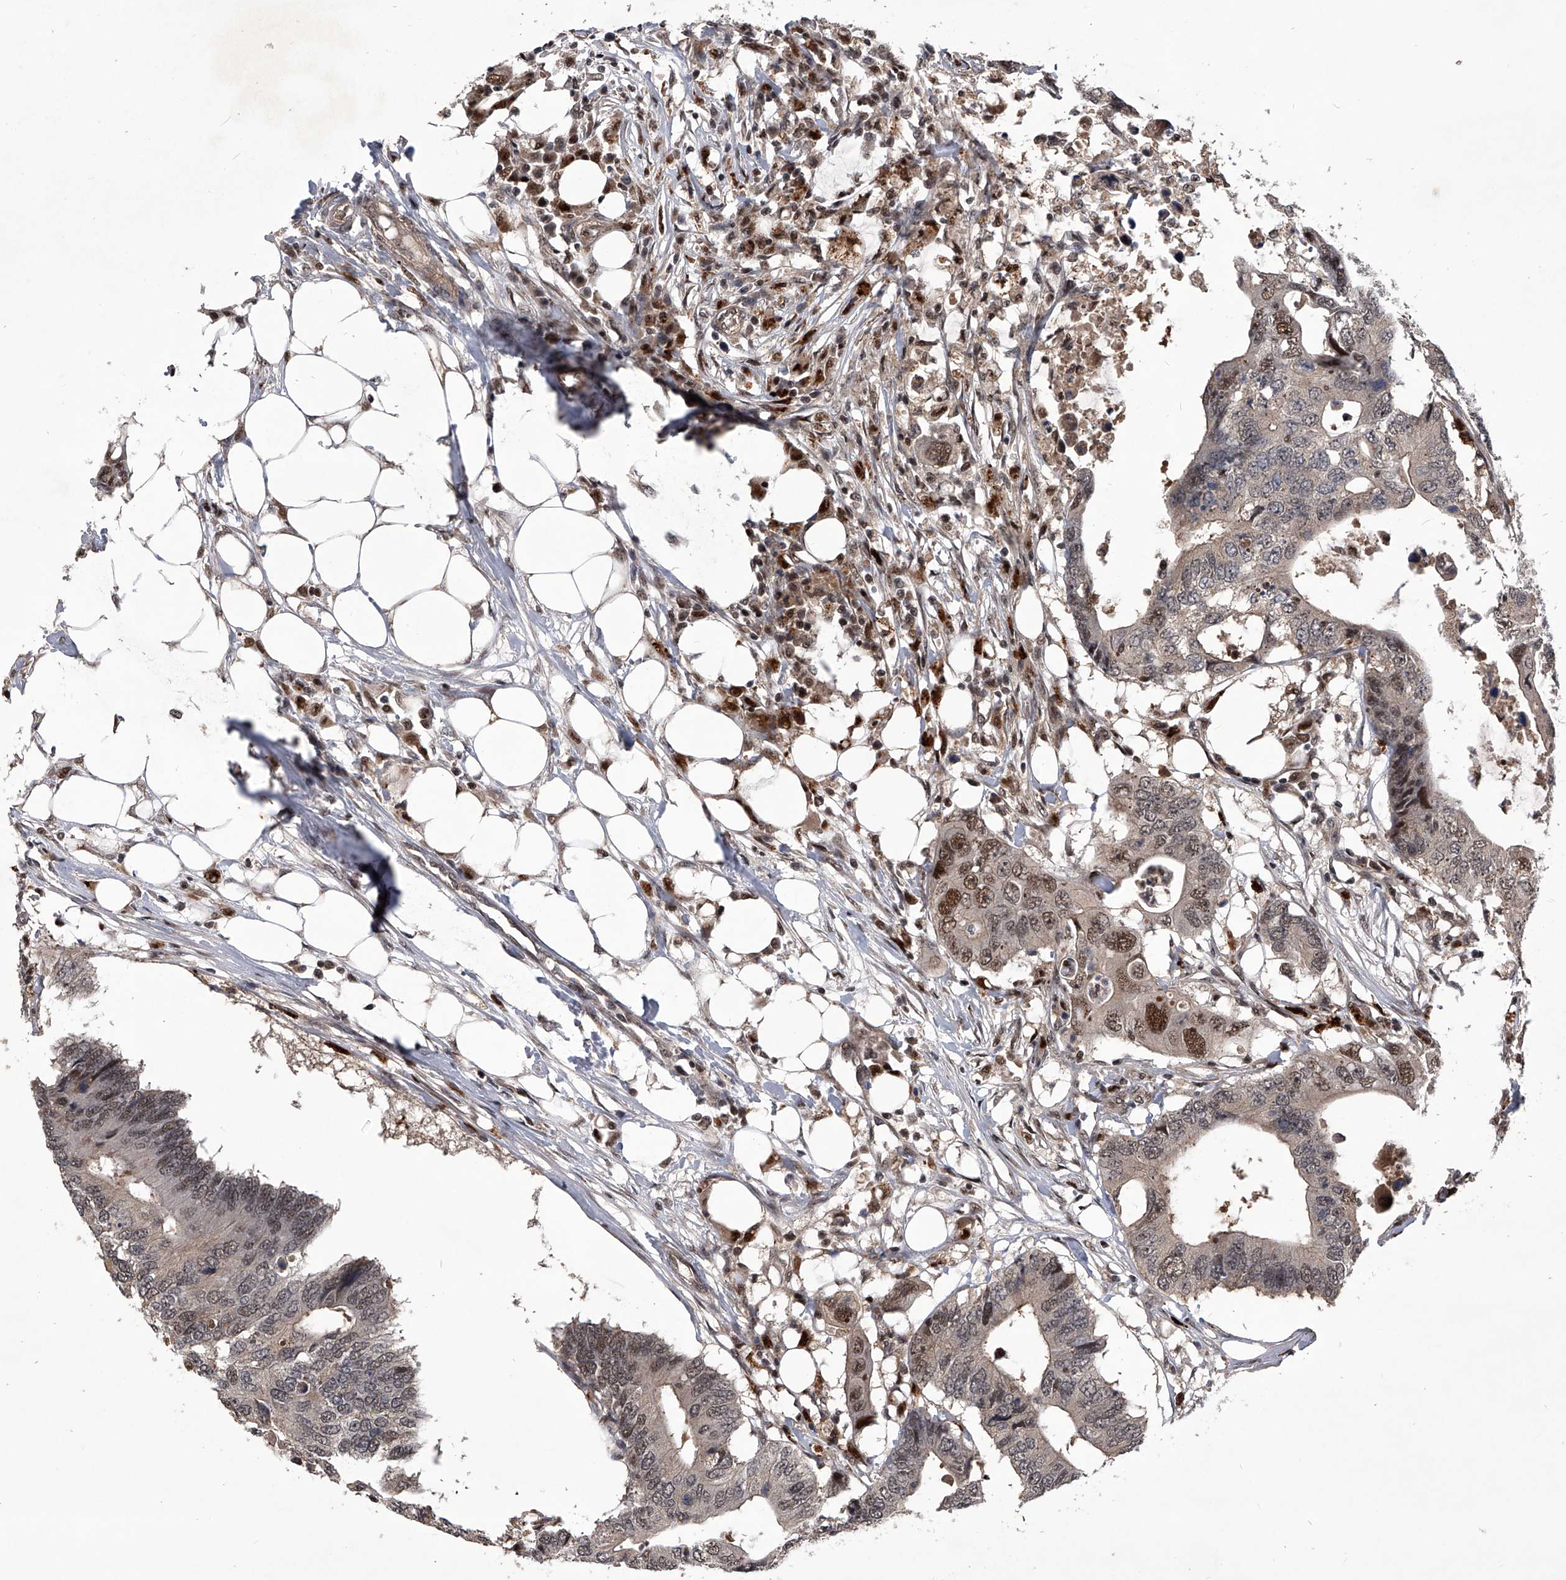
{"staining": {"intensity": "moderate", "quantity": "25%-75%", "location": "nuclear"}, "tissue": "colorectal cancer", "cell_type": "Tumor cells", "image_type": "cancer", "snomed": [{"axis": "morphology", "description": "Adenocarcinoma, NOS"}, {"axis": "topography", "description": "Colon"}], "caption": "The immunohistochemical stain shows moderate nuclear expression in tumor cells of colorectal cancer tissue.", "gene": "CMTR1", "patient": {"sex": "male", "age": 71}}